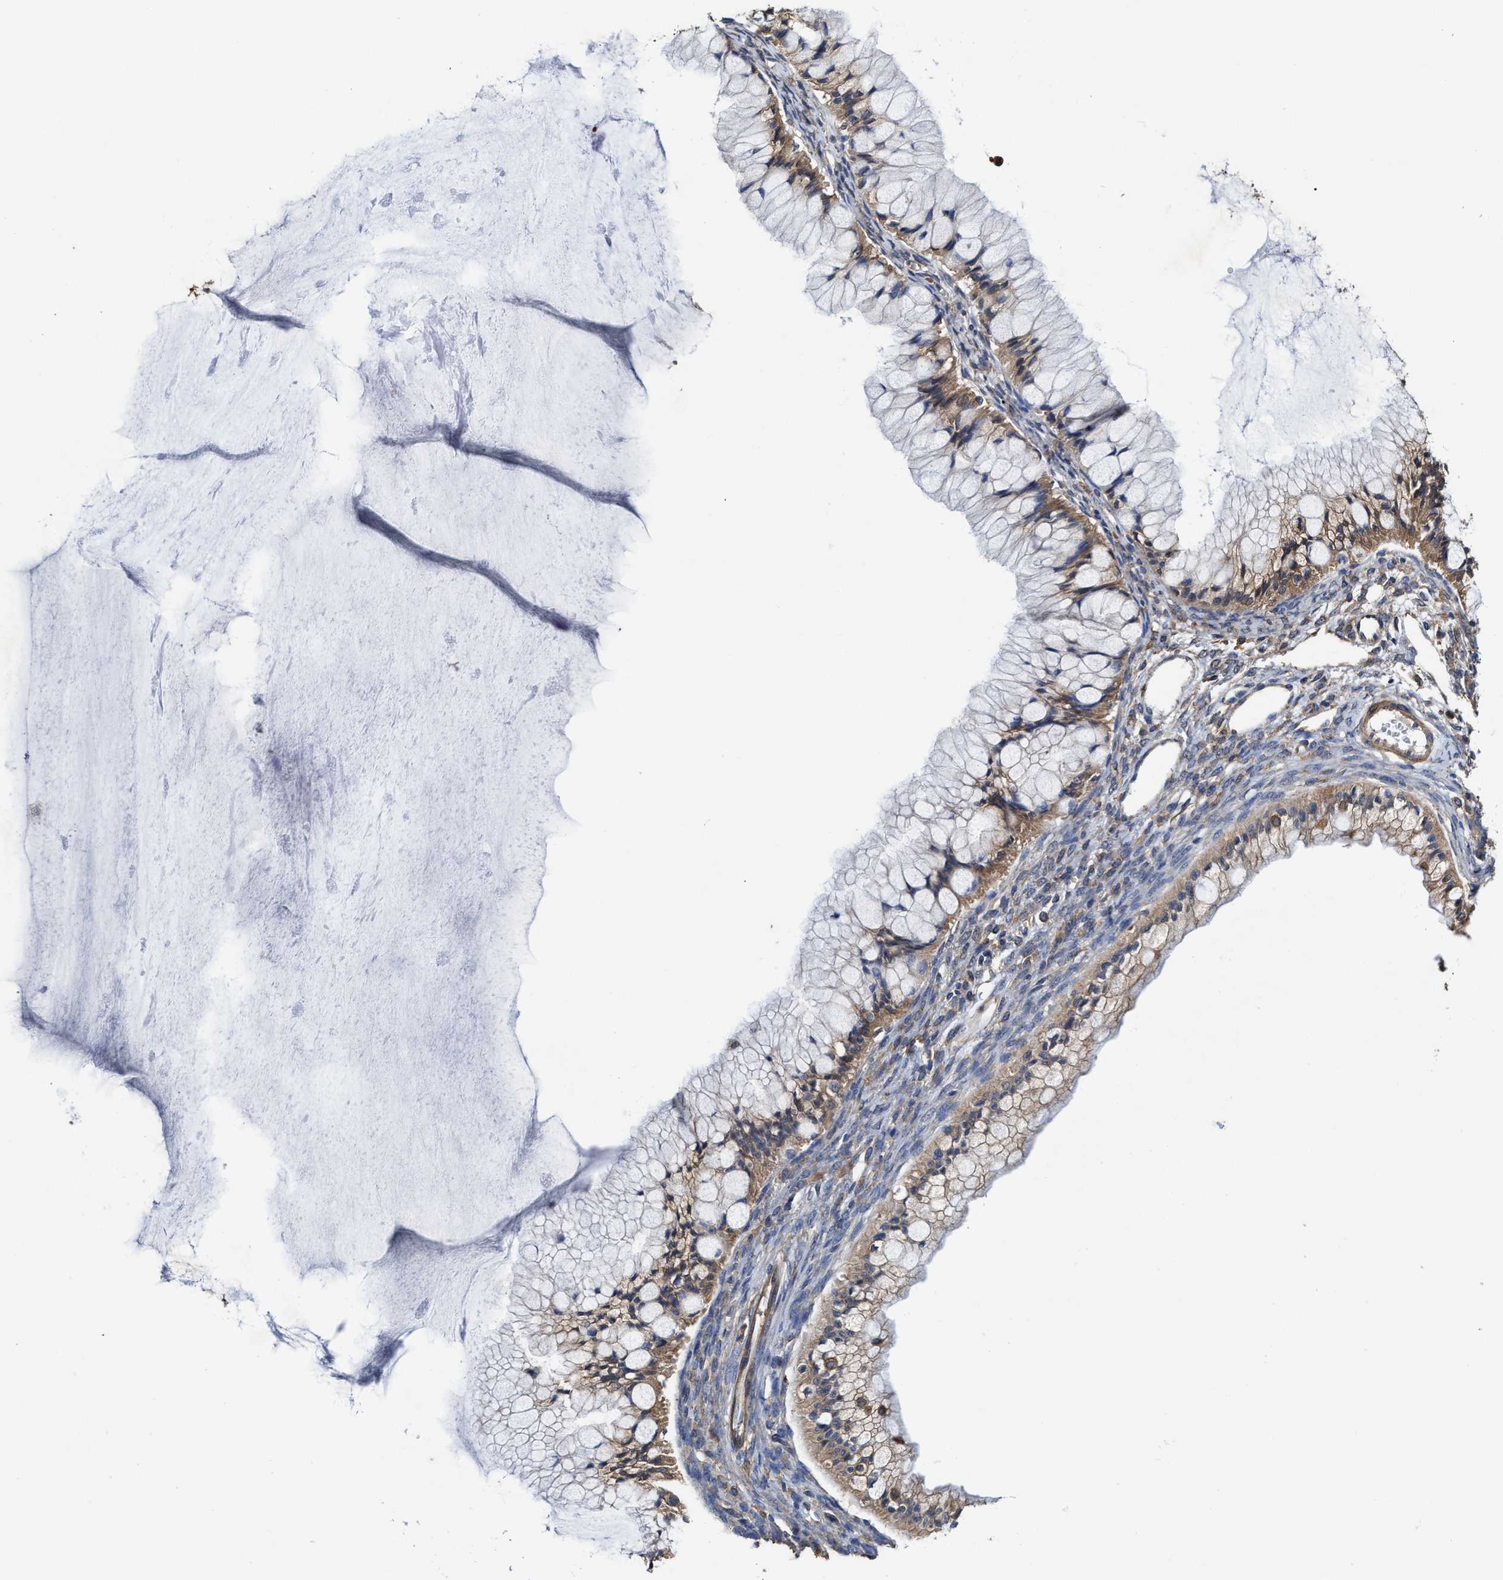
{"staining": {"intensity": "moderate", "quantity": ">75%", "location": "cytoplasmic/membranous"}, "tissue": "ovarian cancer", "cell_type": "Tumor cells", "image_type": "cancer", "snomed": [{"axis": "morphology", "description": "Cystadenocarcinoma, mucinous, NOS"}, {"axis": "topography", "description": "Ovary"}], "caption": "Immunohistochemical staining of human mucinous cystadenocarcinoma (ovarian) shows medium levels of moderate cytoplasmic/membranous staining in approximately >75% of tumor cells.", "gene": "SFXN4", "patient": {"sex": "female", "age": 57}}